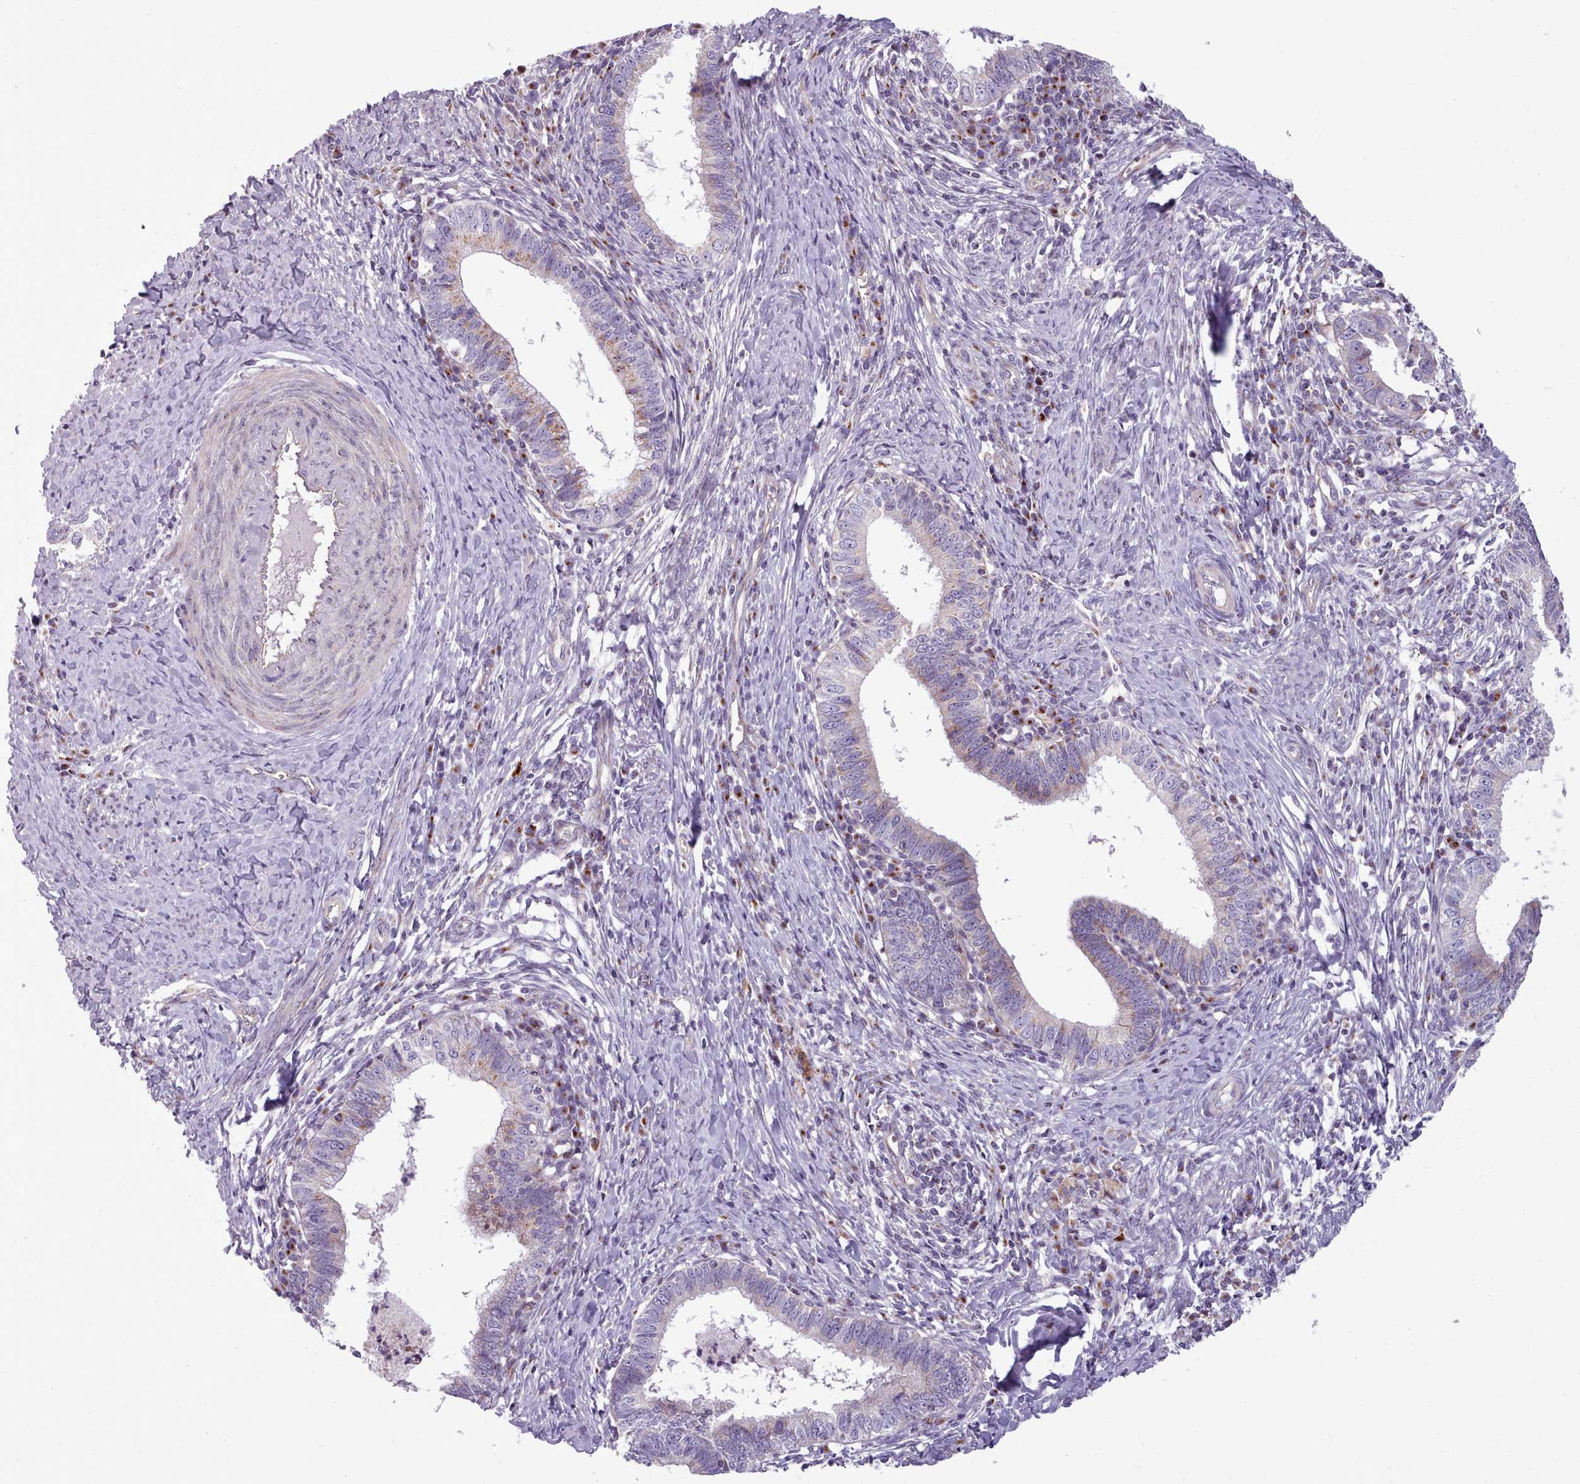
{"staining": {"intensity": "weak", "quantity": "<25%", "location": "cytoplasmic/membranous"}, "tissue": "cervical cancer", "cell_type": "Tumor cells", "image_type": "cancer", "snomed": [{"axis": "morphology", "description": "Adenocarcinoma, NOS"}, {"axis": "topography", "description": "Cervix"}], "caption": "The histopathology image exhibits no significant positivity in tumor cells of cervical cancer (adenocarcinoma). The staining was performed using DAB (3,3'-diaminobenzidine) to visualize the protein expression in brown, while the nuclei were stained in blue with hematoxylin (Magnification: 20x).", "gene": "SLC52A3", "patient": {"sex": "female", "age": 36}}